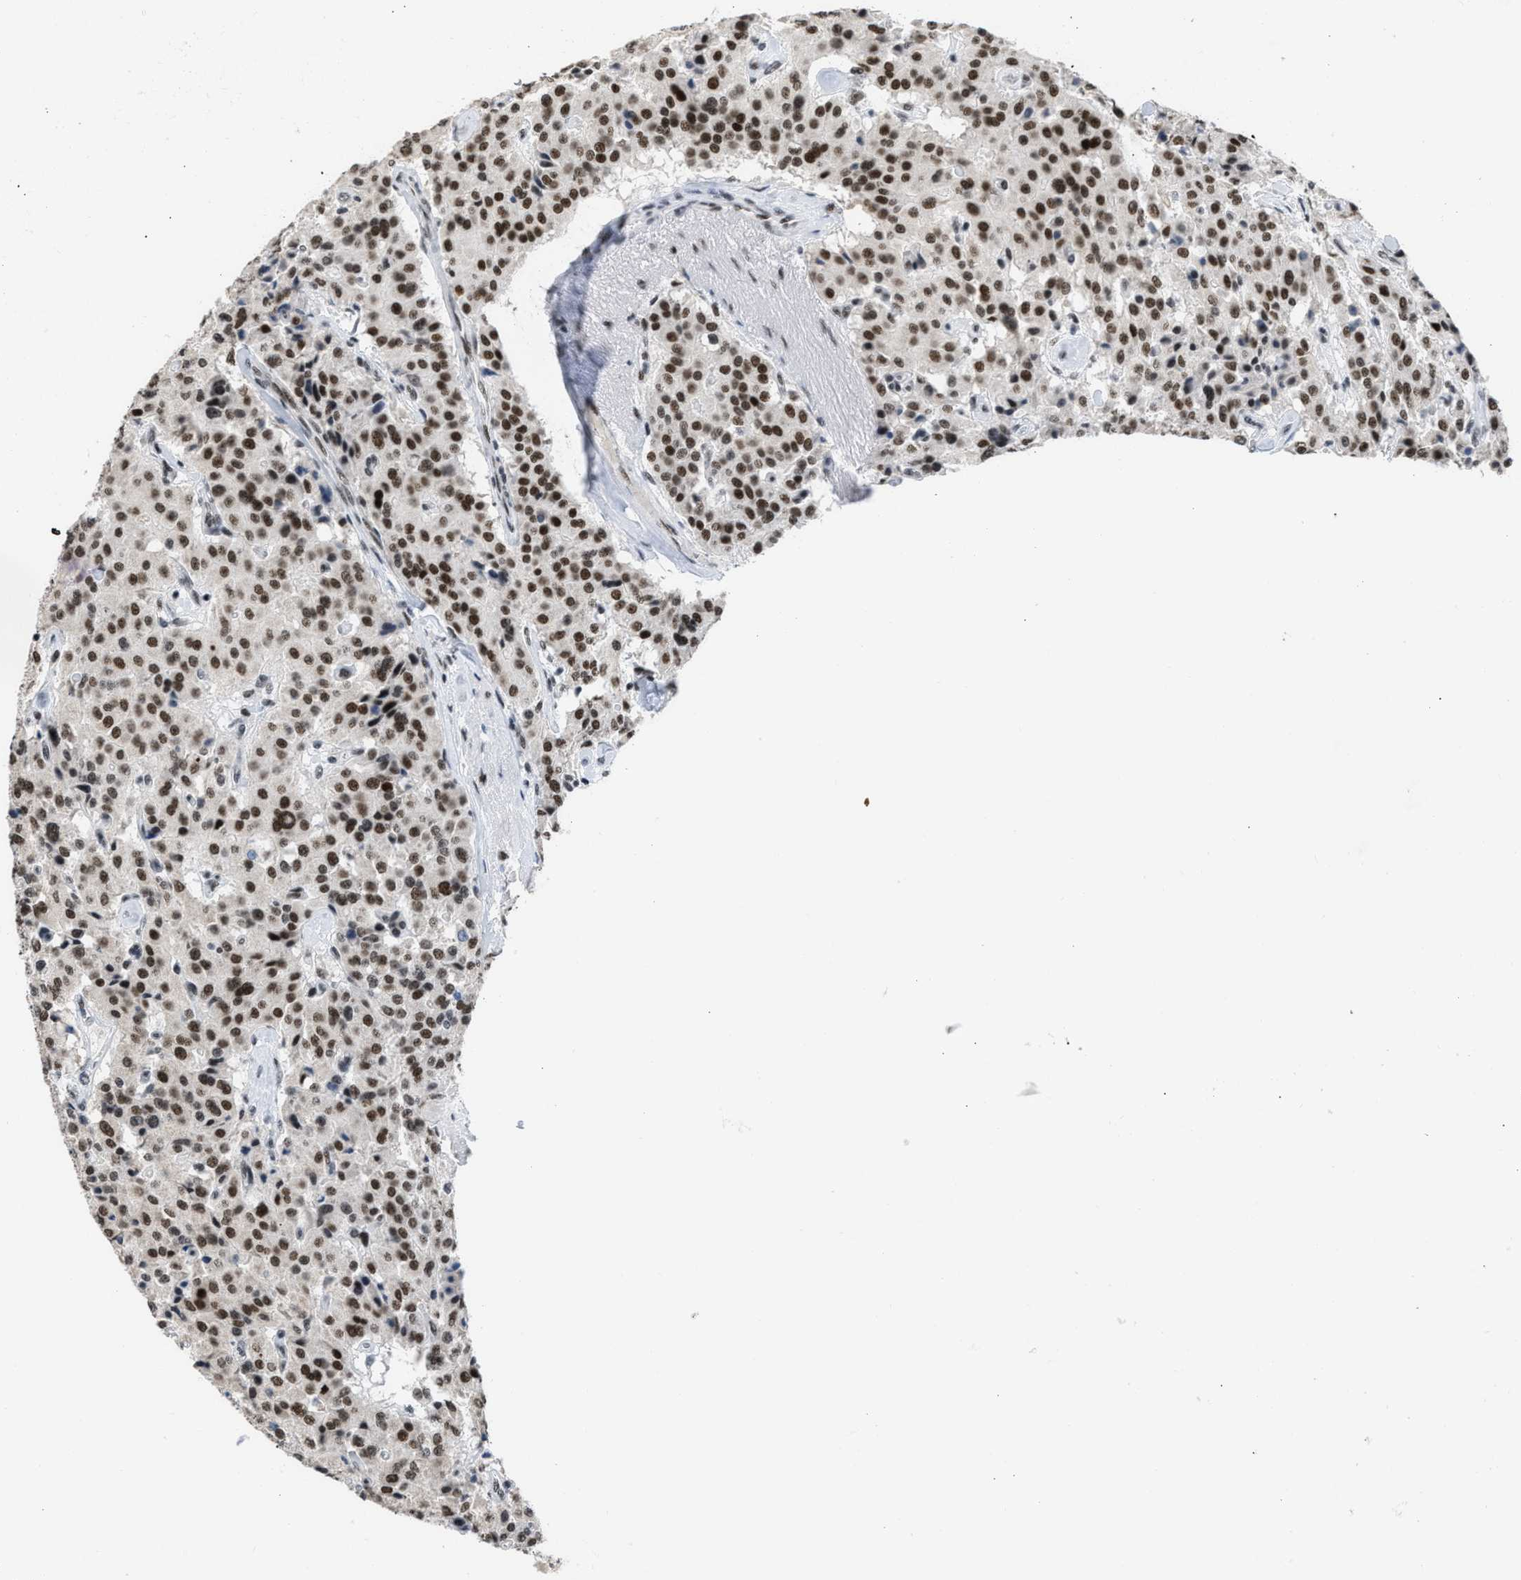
{"staining": {"intensity": "strong", "quantity": ">75%", "location": "nuclear"}, "tissue": "carcinoid", "cell_type": "Tumor cells", "image_type": "cancer", "snomed": [{"axis": "morphology", "description": "Carcinoid, malignant, NOS"}, {"axis": "topography", "description": "Lung"}], "caption": "Brown immunohistochemical staining in carcinoid exhibits strong nuclear positivity in about >75% of tumor cells. The staining was performed using DAB, with brown indicating positive protein expression. Nuclei are stained blue with hematoxylin.", "gene": "TERF2IP", "patient": {"sex": "male", "age": 30}}